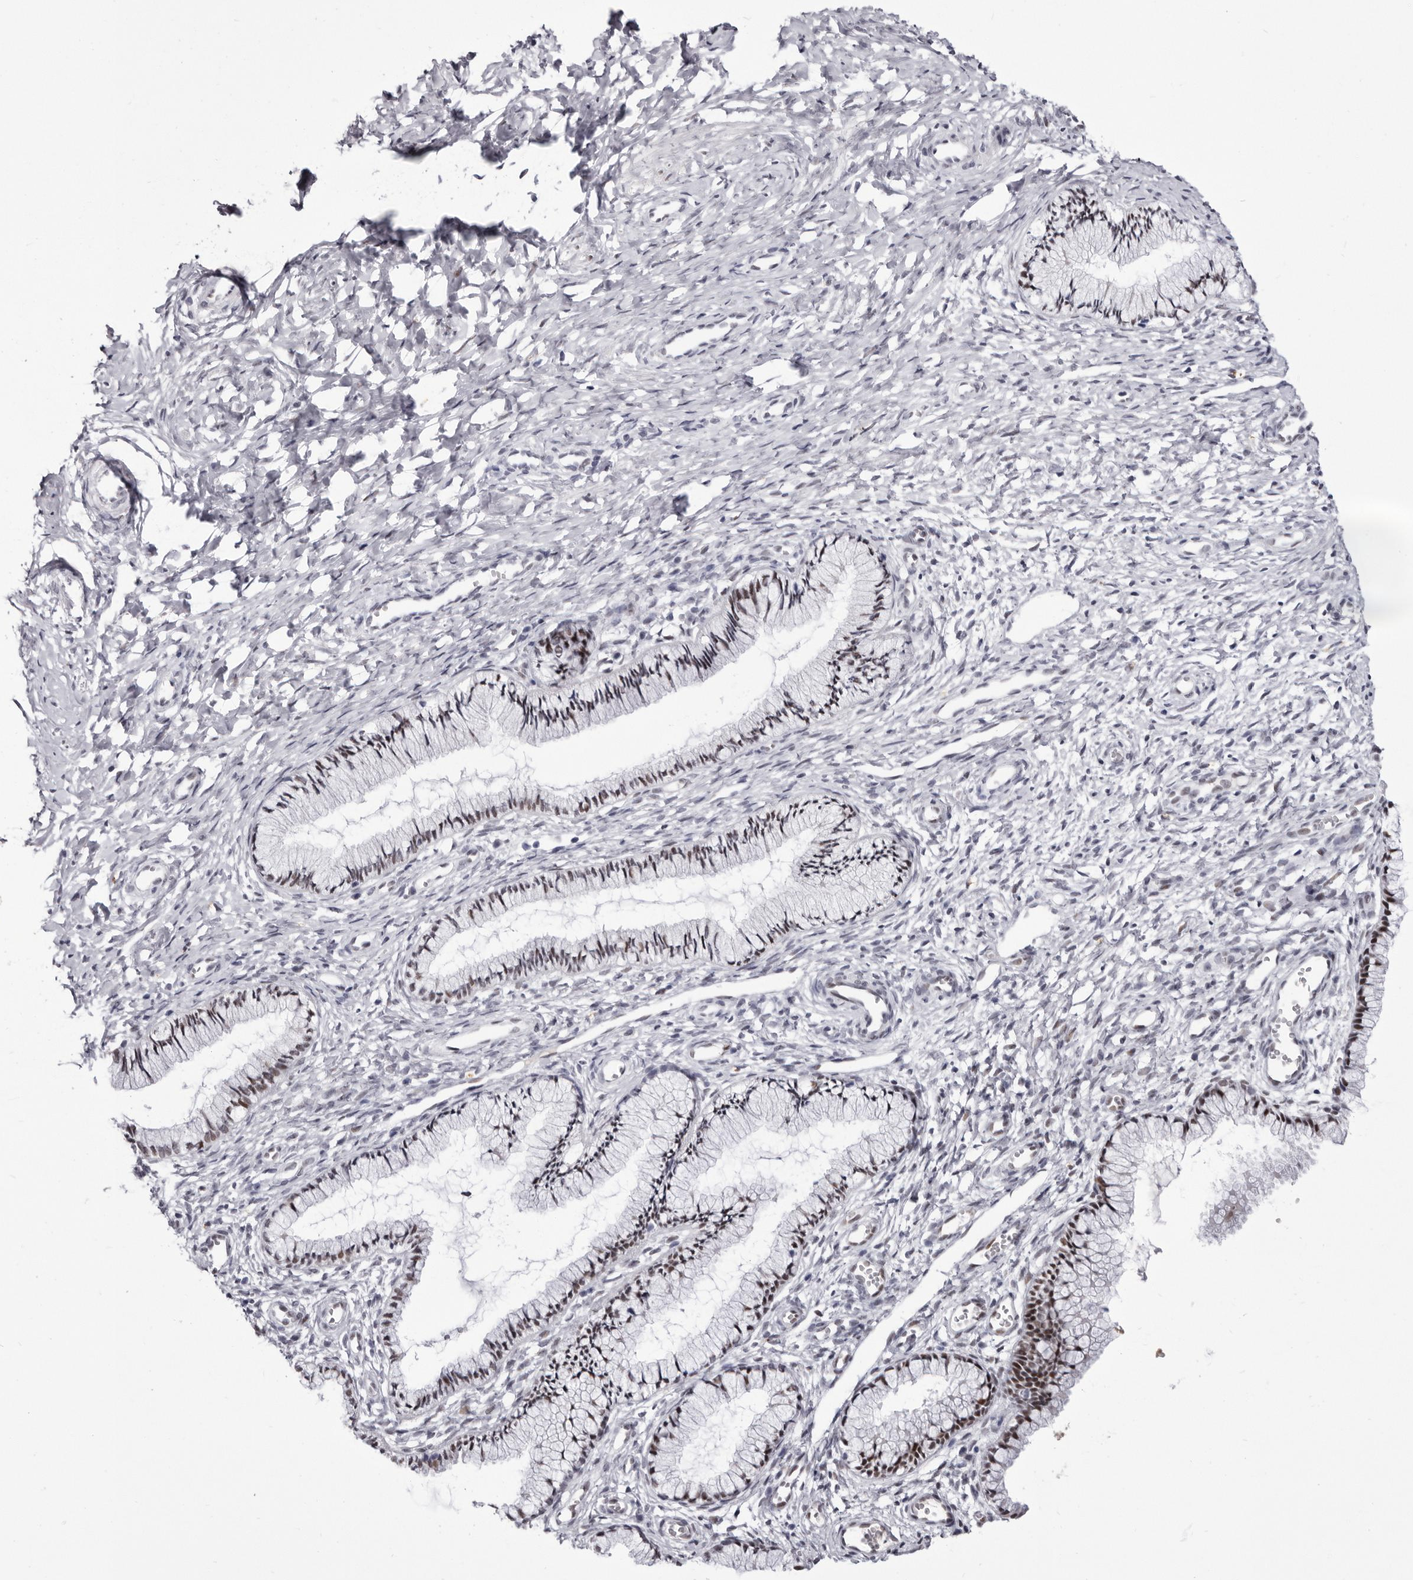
{"staining": {"intensity": "weak", "quantity": "<25%", "location": "nuclear"}, "tissue": "cervix", "cell_type": "Glandular cells", "image_type": "normal", "snomed": [{"axis": "morphology", "description": "Normal tissue, NOS"}, {"axis": "topography", "description": "Cervix"}], "caption": "High magnification brightfield microscopy of unremarkable cervix stained with DAB (3,3'-diaminobenzidine) (brown) and counterstained with hematoxylin (blue): glandular cells show no significant positivity. The staining is performed using DAB brown chromogen with nuclei counter-stained in using hematoxylin.", "gene": "ZNF326", "patient": {"sex": "female", "age": 27}}